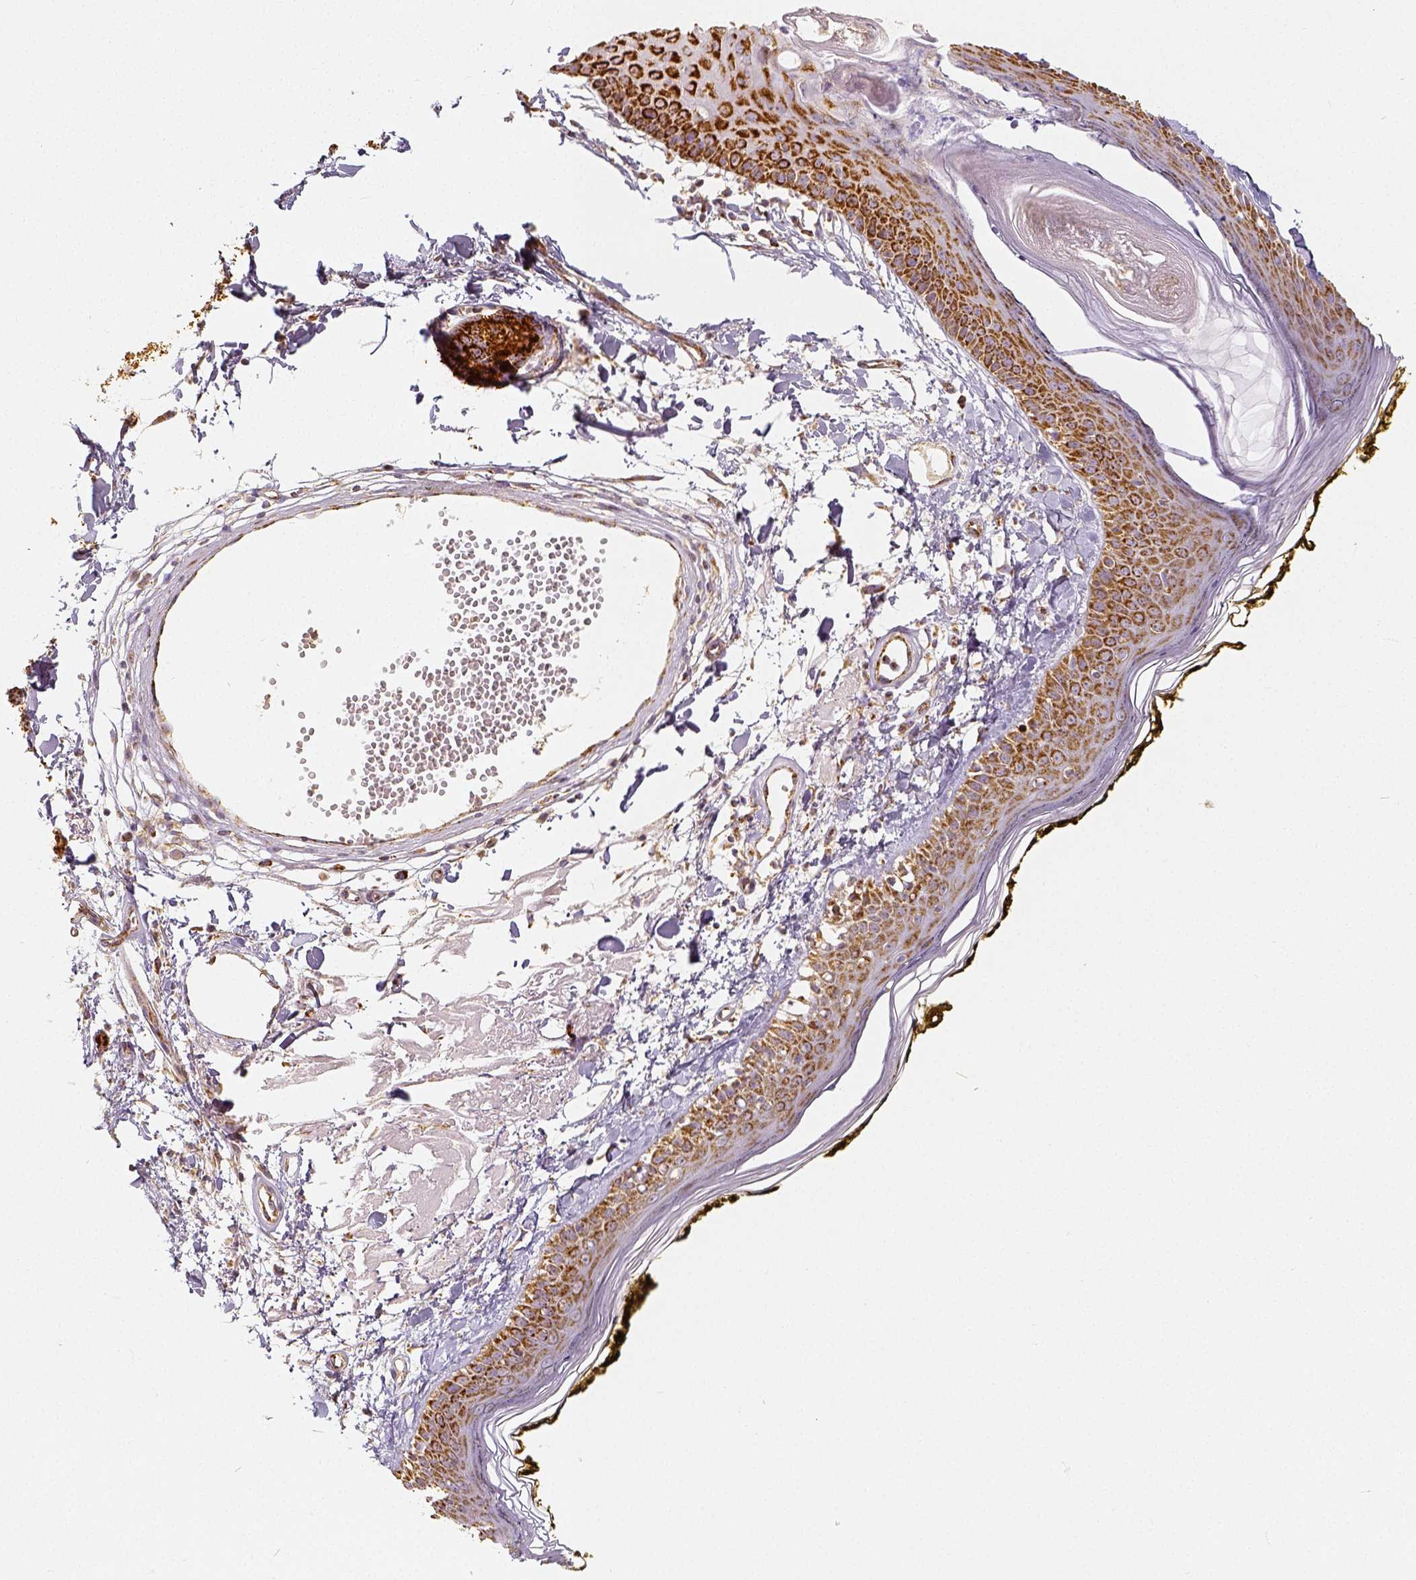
{"staining": {"intensity": "moderate", "quantity": "25%-75%", "location": "cytoplasmic/membranous"}, "tissue": "skin", "cell_type": "Fibroblasts", "image_type": "normal", "snomed": [{"axis": "morphology", "description": "Normal tissue, NOS"}, {"axis": "topography", "description": "Skin"}], "caption": "High-magnification brightfield microscopy of benign skin stained with DAB (brown) and counterstained with hematoxylin (blue). fibroblasts exhibit moderate cytoplasmic/membranous expression is identified in about25%-75% of cells.", "gene": "PGAM5", "patient": {"sex": "male", "age": 76}}